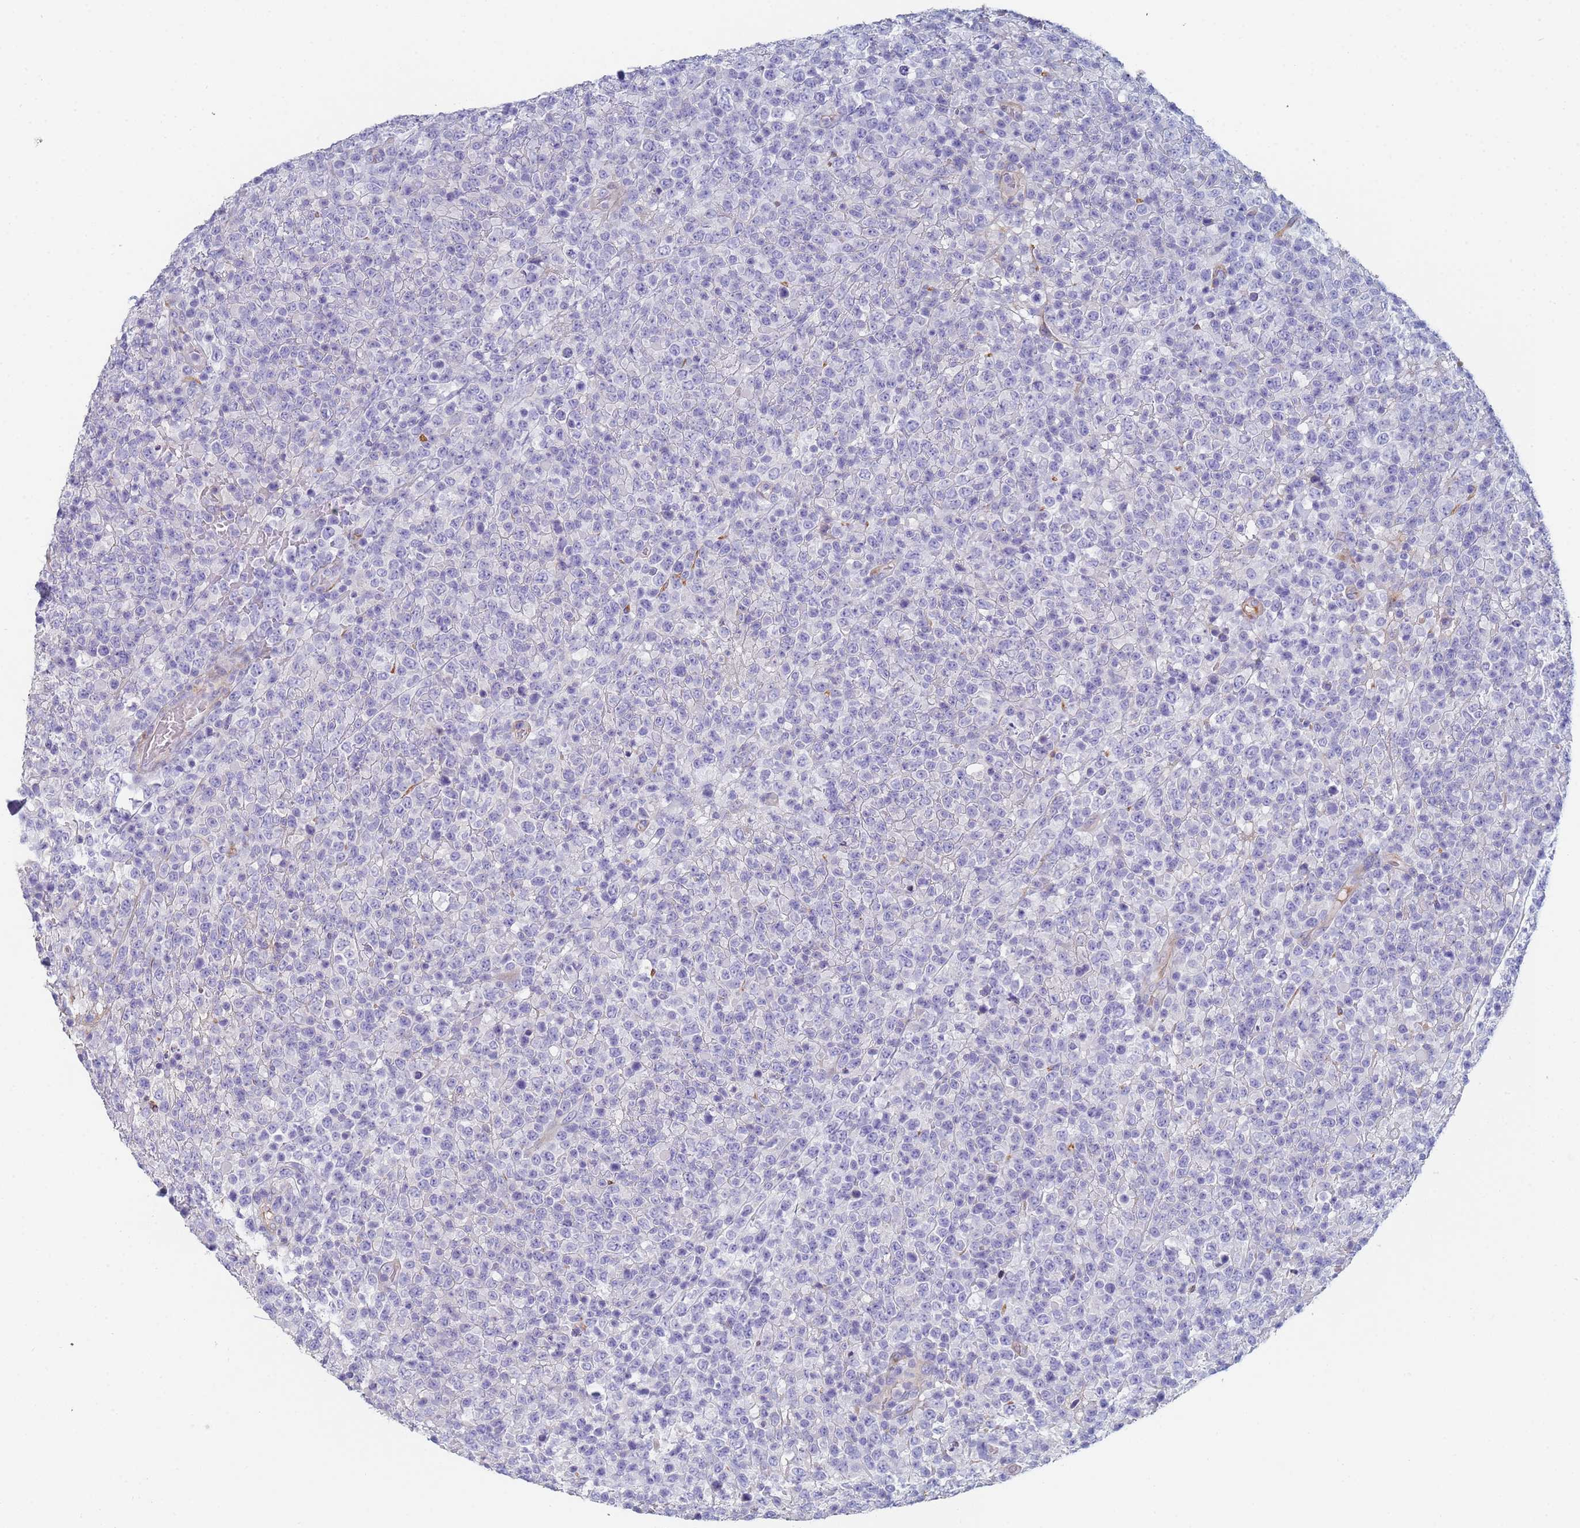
{"staining": {"intensity": "negative", "quantity": "none", "location": "none"}, "tissue": "lymphoma", "cell_type": "Tumor cells", "image_type": "cancer", "snomed": [{"axis": "morphology", "description": "Malignant lymphoma, non-Hodgkin's type, High grade"}, {"axis": "topography", "description": "Colon"}], "caption": "This is an immunohistochemistry (IHC) photomicrograph of malignant lymphoma, non-Hodgkin's type (high-grade). There is no staining in tumor cells.", "gene": "ABCA8", "patient": {"sex": "female", "age": 53}}